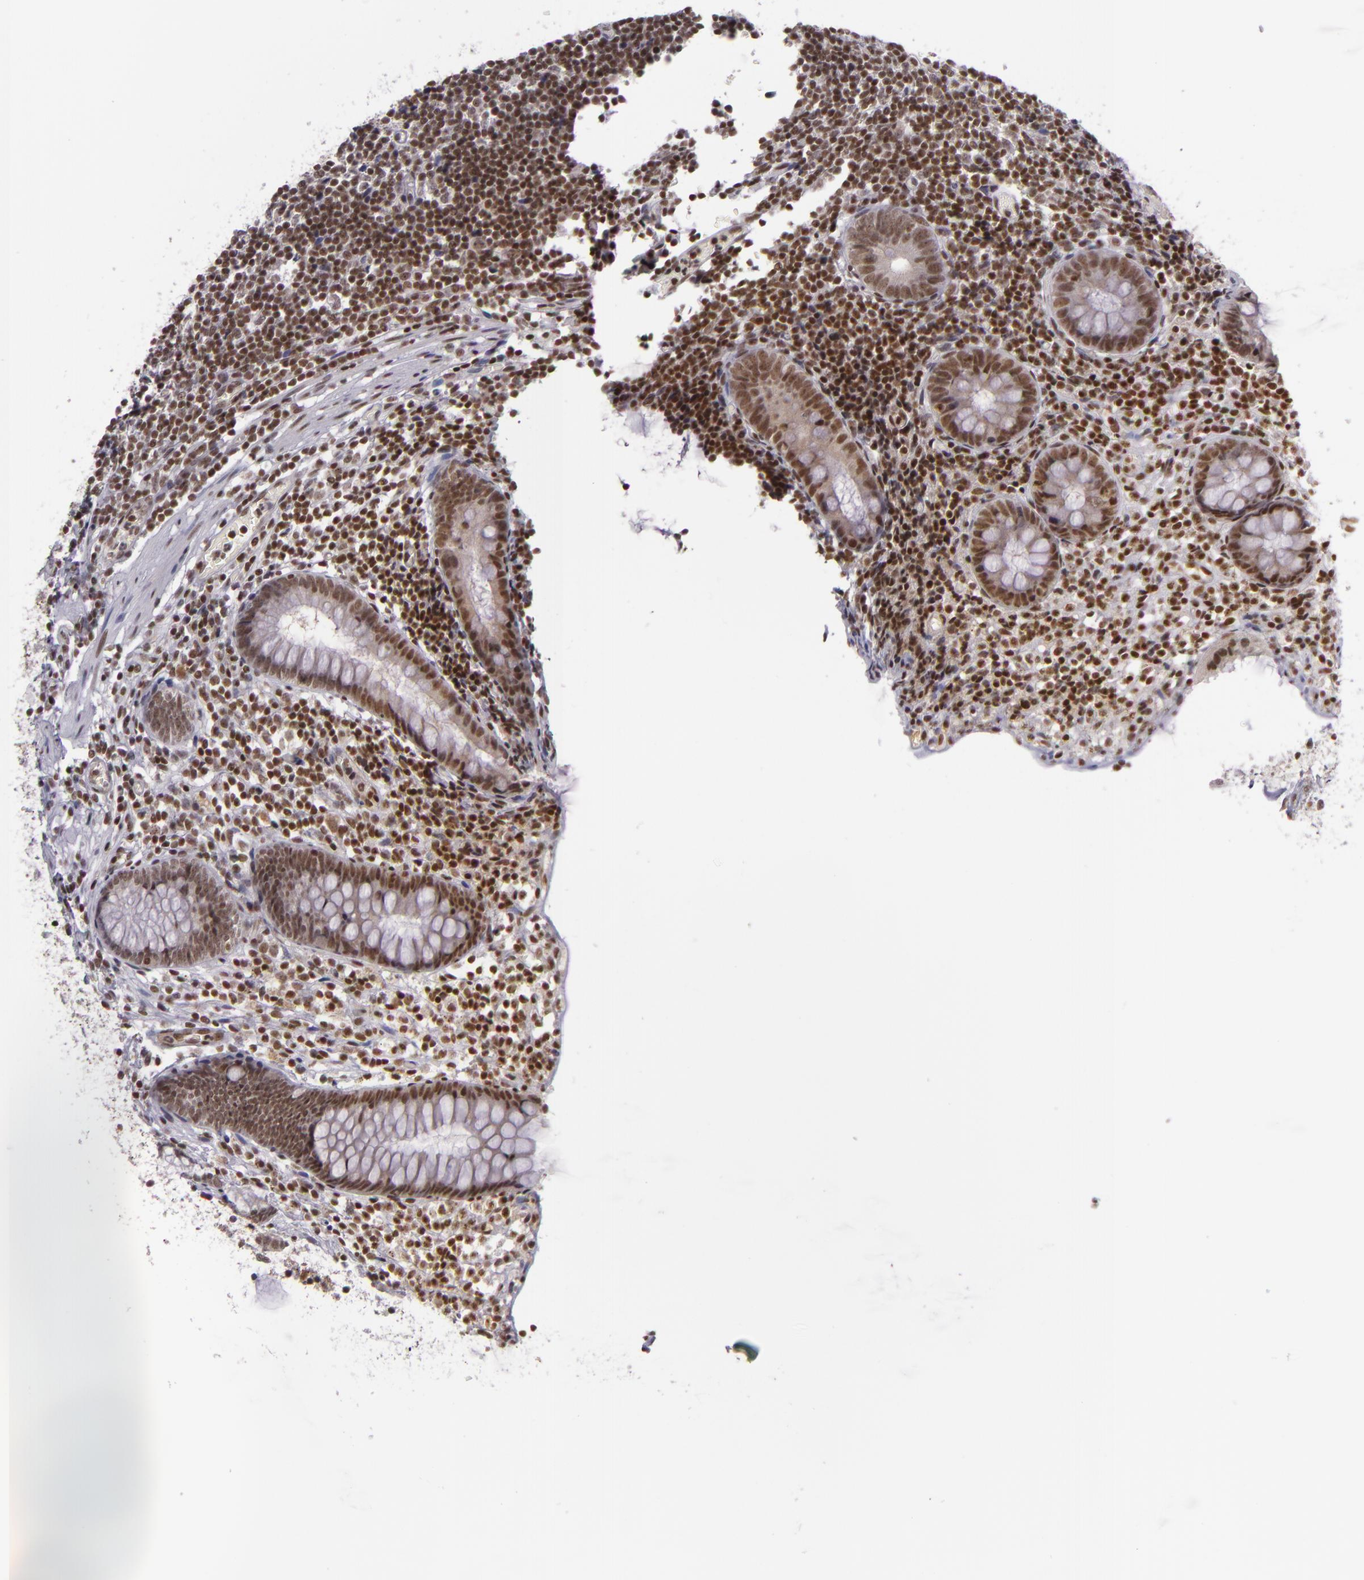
{"staining": {"intensity": "weak", "quantity": ">75%", "location": "nuclear"}, "tissue": "appendix", "cell_type": "Glandular cells", "image_type": "normal", "snomed": [{"axis": "morphology", "description": "Normal tissue, NOS"}, {"axis": "topography", "description": "Appendix"}], "caption": "Immunohistochemistry photomicrograph of unremarkable appendix stained for a protein (brown), which exhibits low levels of weak nuclear positivity in about >75% of glandular cells.", "gene": "ZFX", "patient": {"sex": "male", "age": 38}}